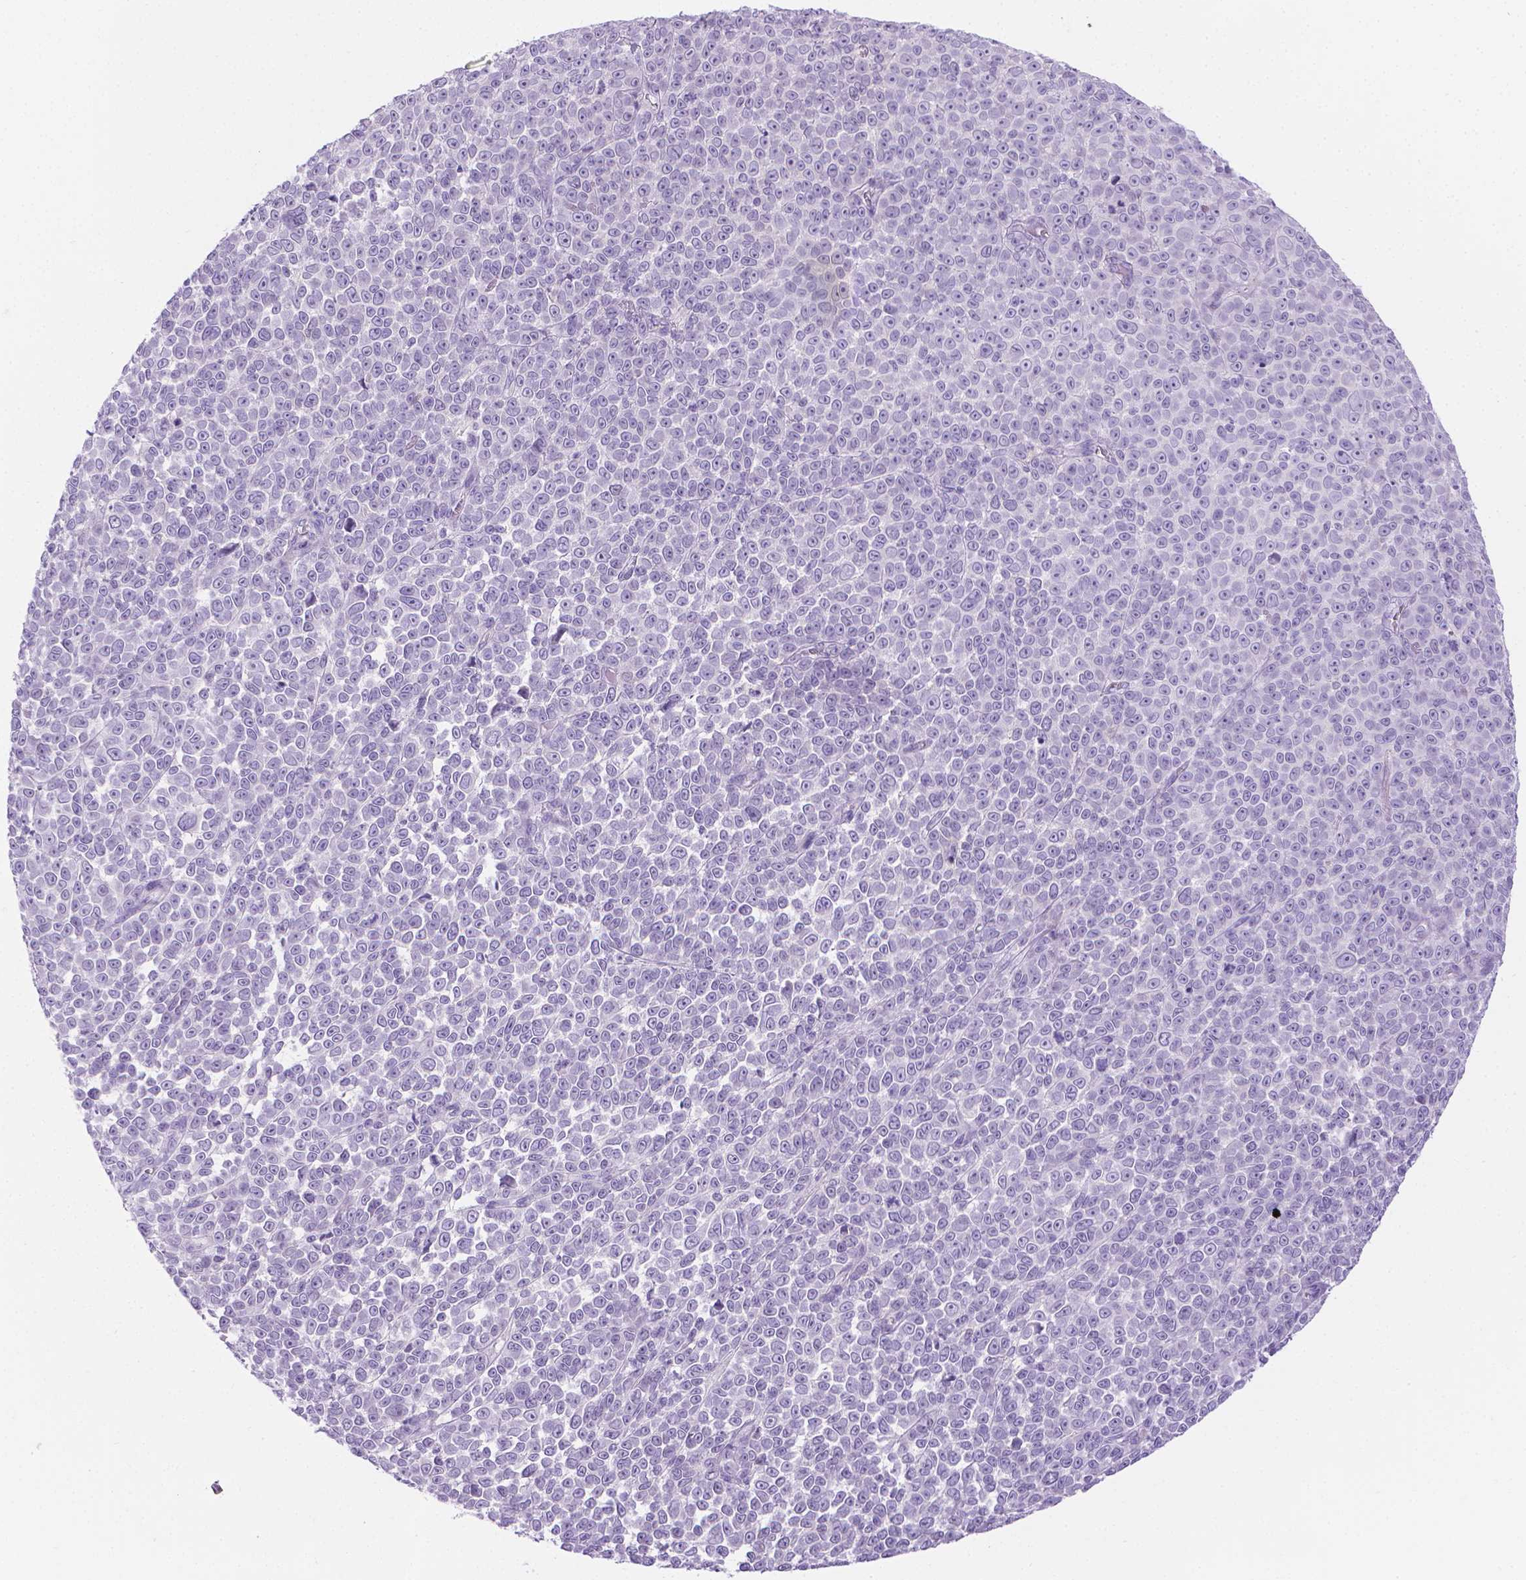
{"staining": {"intensity": "negative", "quantity": "none", "location": "none"}, "tissue": "melanoma", "cell_type": "Tumor cells", "image_type": "cancer", "snomed": [{"axis": "morphology", "description": "Malignant melanoma, NOS"}, {"axis": "topography", "description": "Skin"}], "caption": "The histopathology image reveals no significant staining in tumor cells of melanoma.", "gene": "SPAG6", "patient": {"sex": "female", "age": 95}}